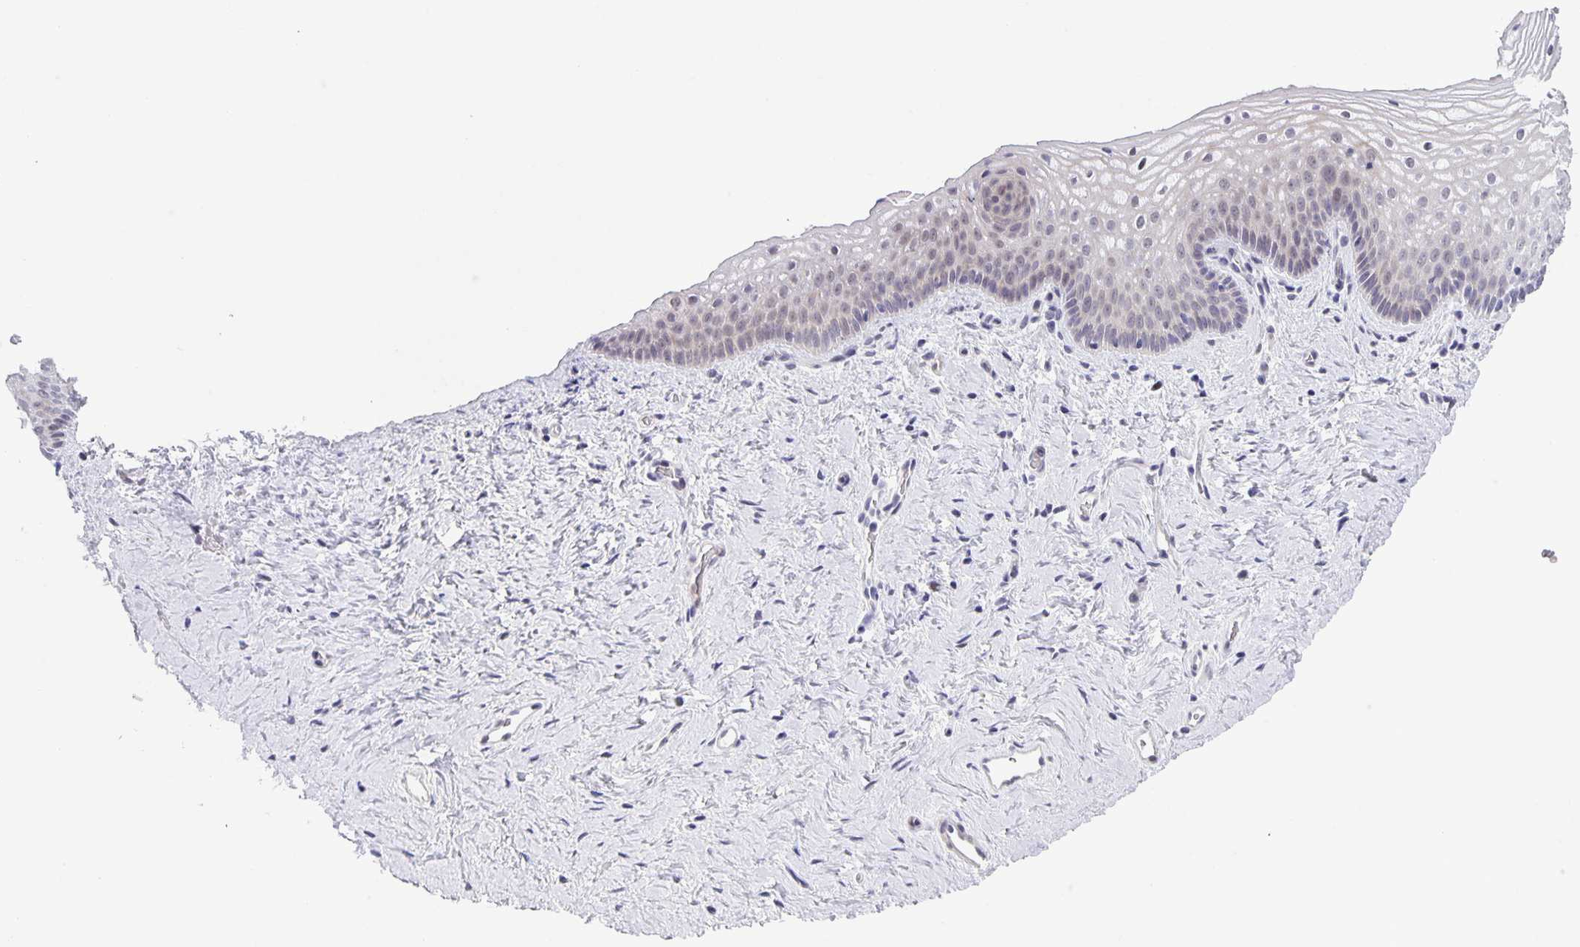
{"staining": {"intensity": "weak", "quantity": "25%-75%", "location": "nuclear"}, "tissue": "vagina", "cell_type": "Squamous epithelial cells", "image_type": "normal", "snomed": [{"axis": "morphology", "description": "Normal tissue, NOS"}, {"axis": "topography", "description": "Vagina"}], "caption": "The image demonstrates a brown stain indicating the presence of a protein in the nuclear of squamous epithelial cells in vagina. (IHC, brightfield microscopy, high magnification).", "gene": "PHRF1", "patient": {"sex": "female", "age": 45}}